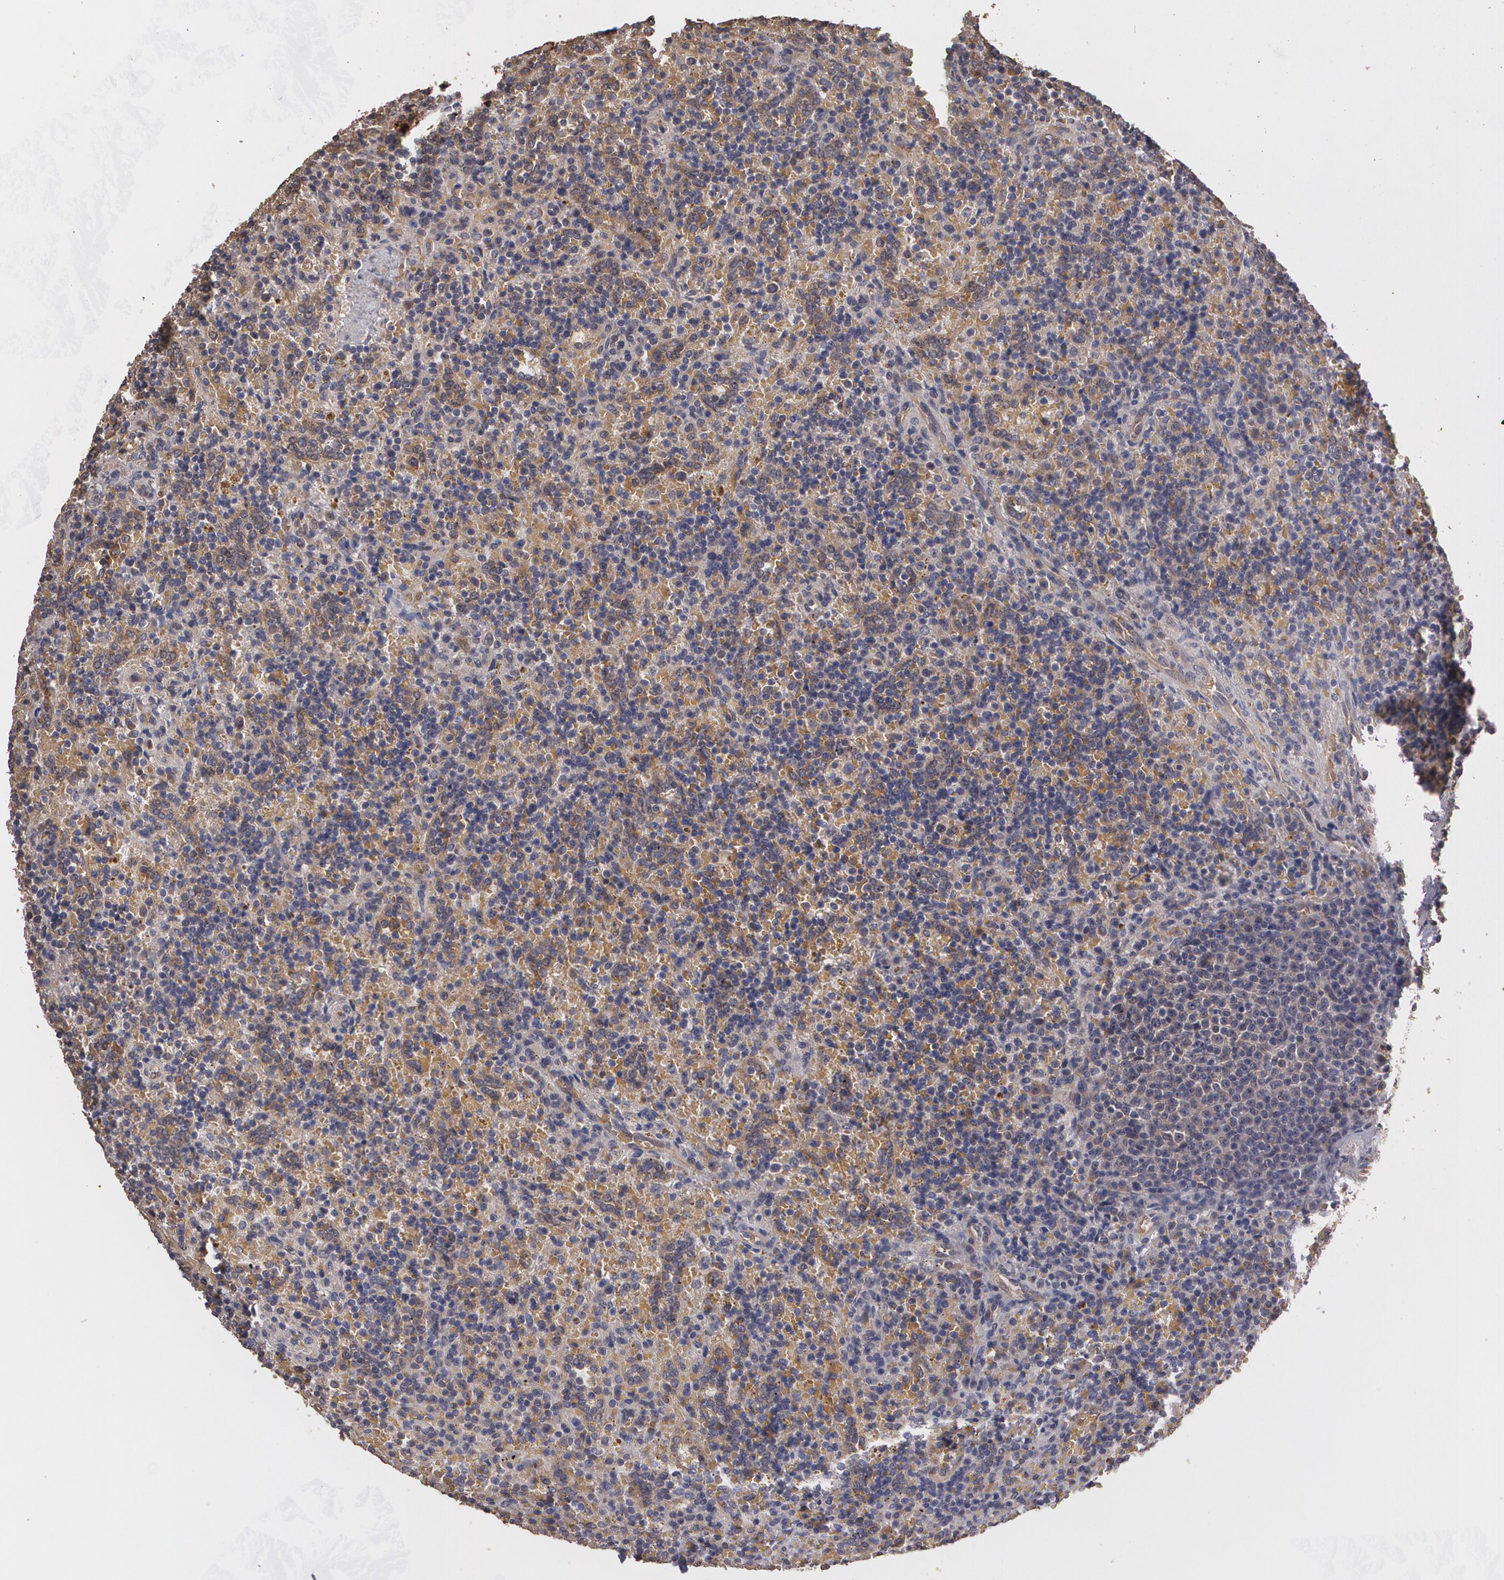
{"staining": {"intensity": "negative", "quantity": "none", "location": "none"}, "tissue": "lymphoma", "cell_type": "Tumor cells", "image_type": "cancer", "snomed": [{"axis": "morphology", "description": "Malignant lymphoma, non-Hodgkin's type, Low grade"}, {"axis": "topography", "description": "Spleen"}], "caption": "Immunohistochemical staining of malignant lymphoma, non-Hodgkin's type (low-grade) shows no significant staining in tumor cells. (DAB immunohistochemistry with hematoxylin counter stain).", "gene": "PON1", "patient": {"sex": "male", "age": 67}}